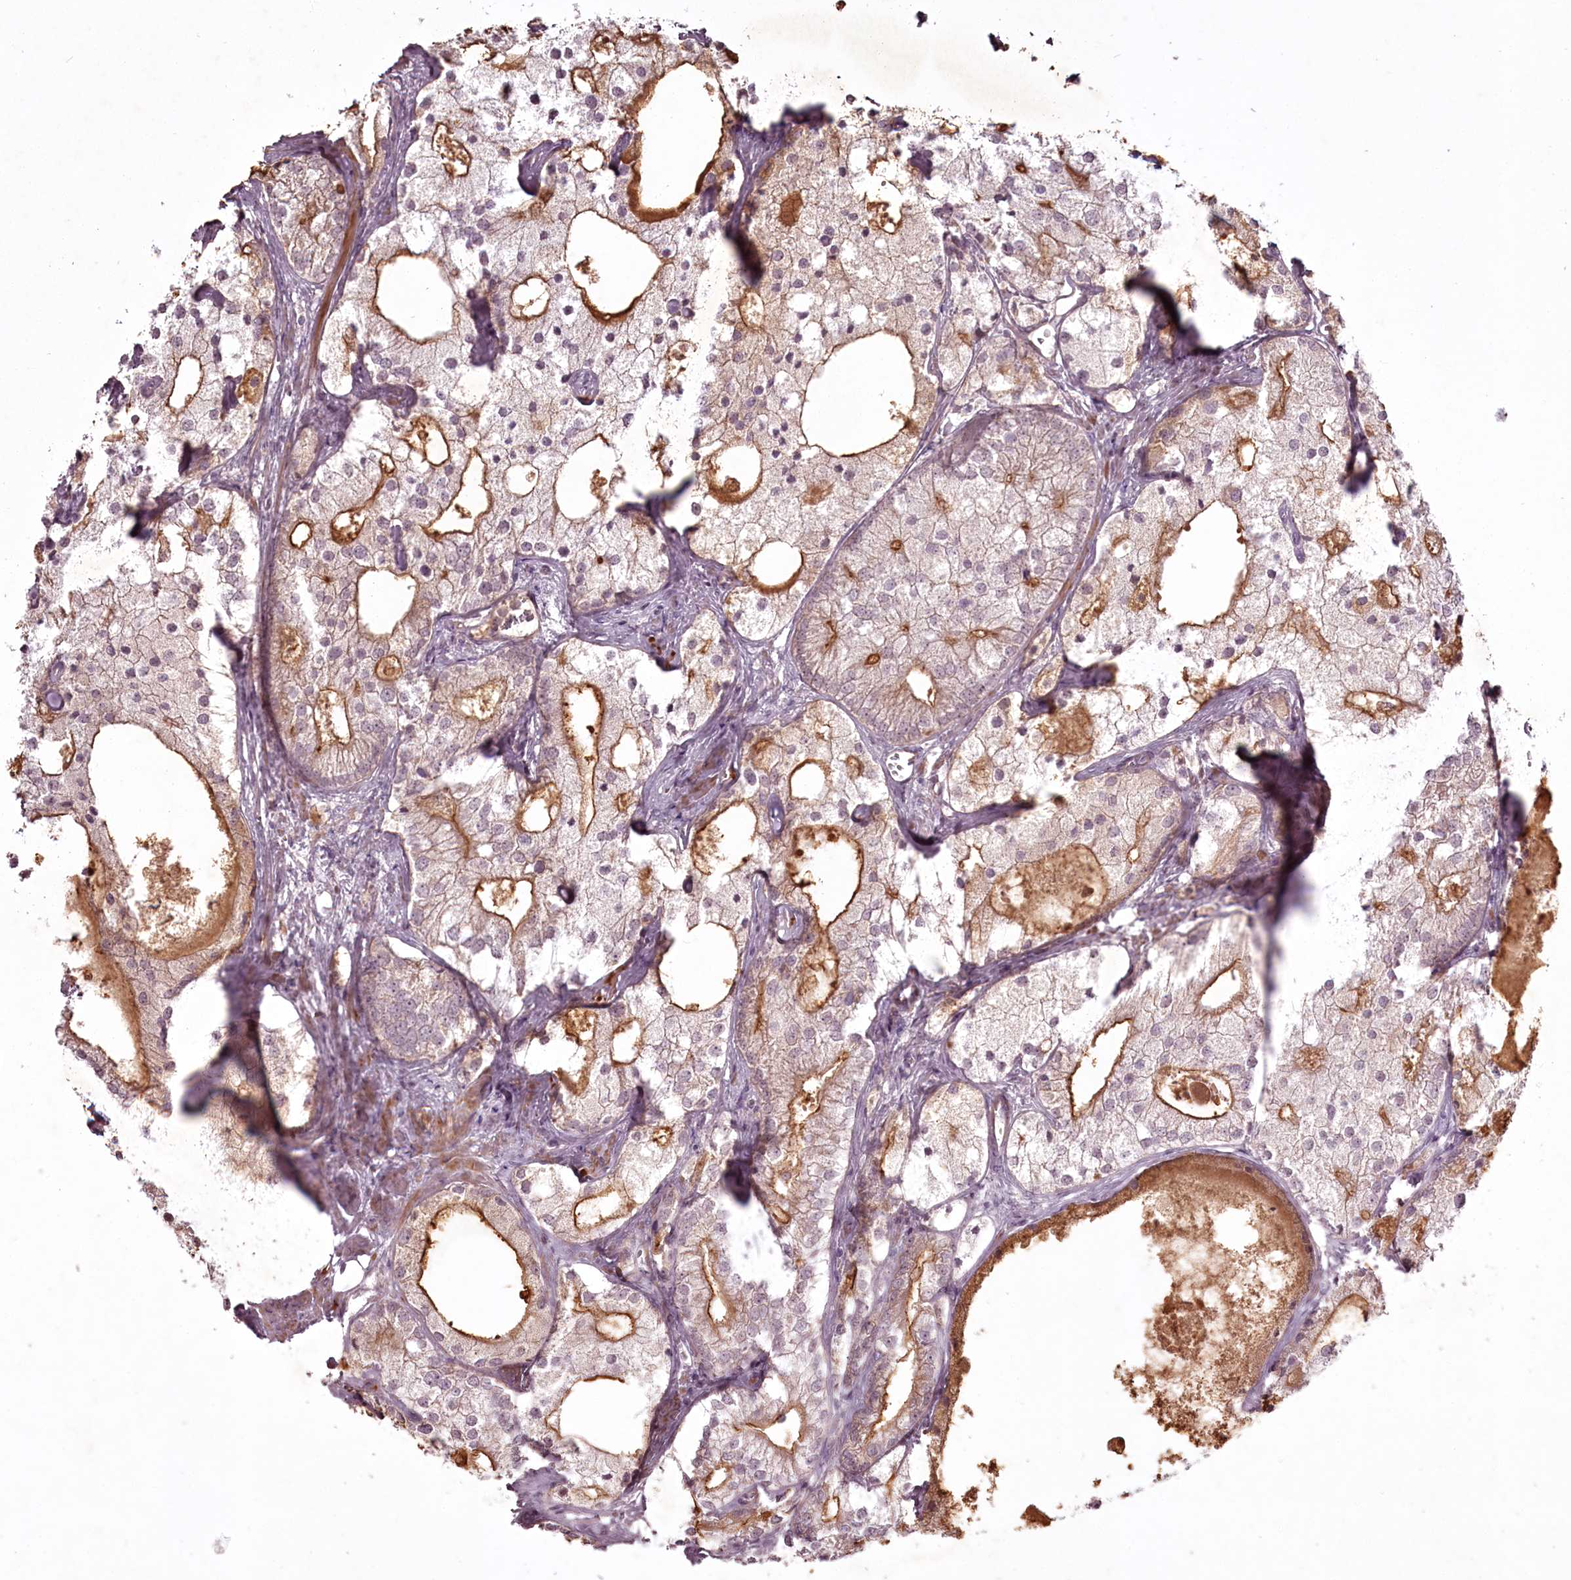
{"staining": {"intensity": "strong", "quantity": "25%-75%", "location": "cytoplasmic/membranous"}, "tissue": "prostate cancer", "cell_type": "Tumor cells", "image_type": "cancer", "snomed": [{"axis": "morphology", "description": "Adenocarcinoma, Low grade"}, {"axis": "topography", "description": "Prostate"}], "caption": "The histopathology image exhibits a brown stain indicating the presence of a protein in the cytoplasmic/membranous of tumor cells in prostate cancer (low-grade adenocarcinoma).", "gene": "RBMXL2", "patient": {"sex": "male", "age": 69}}